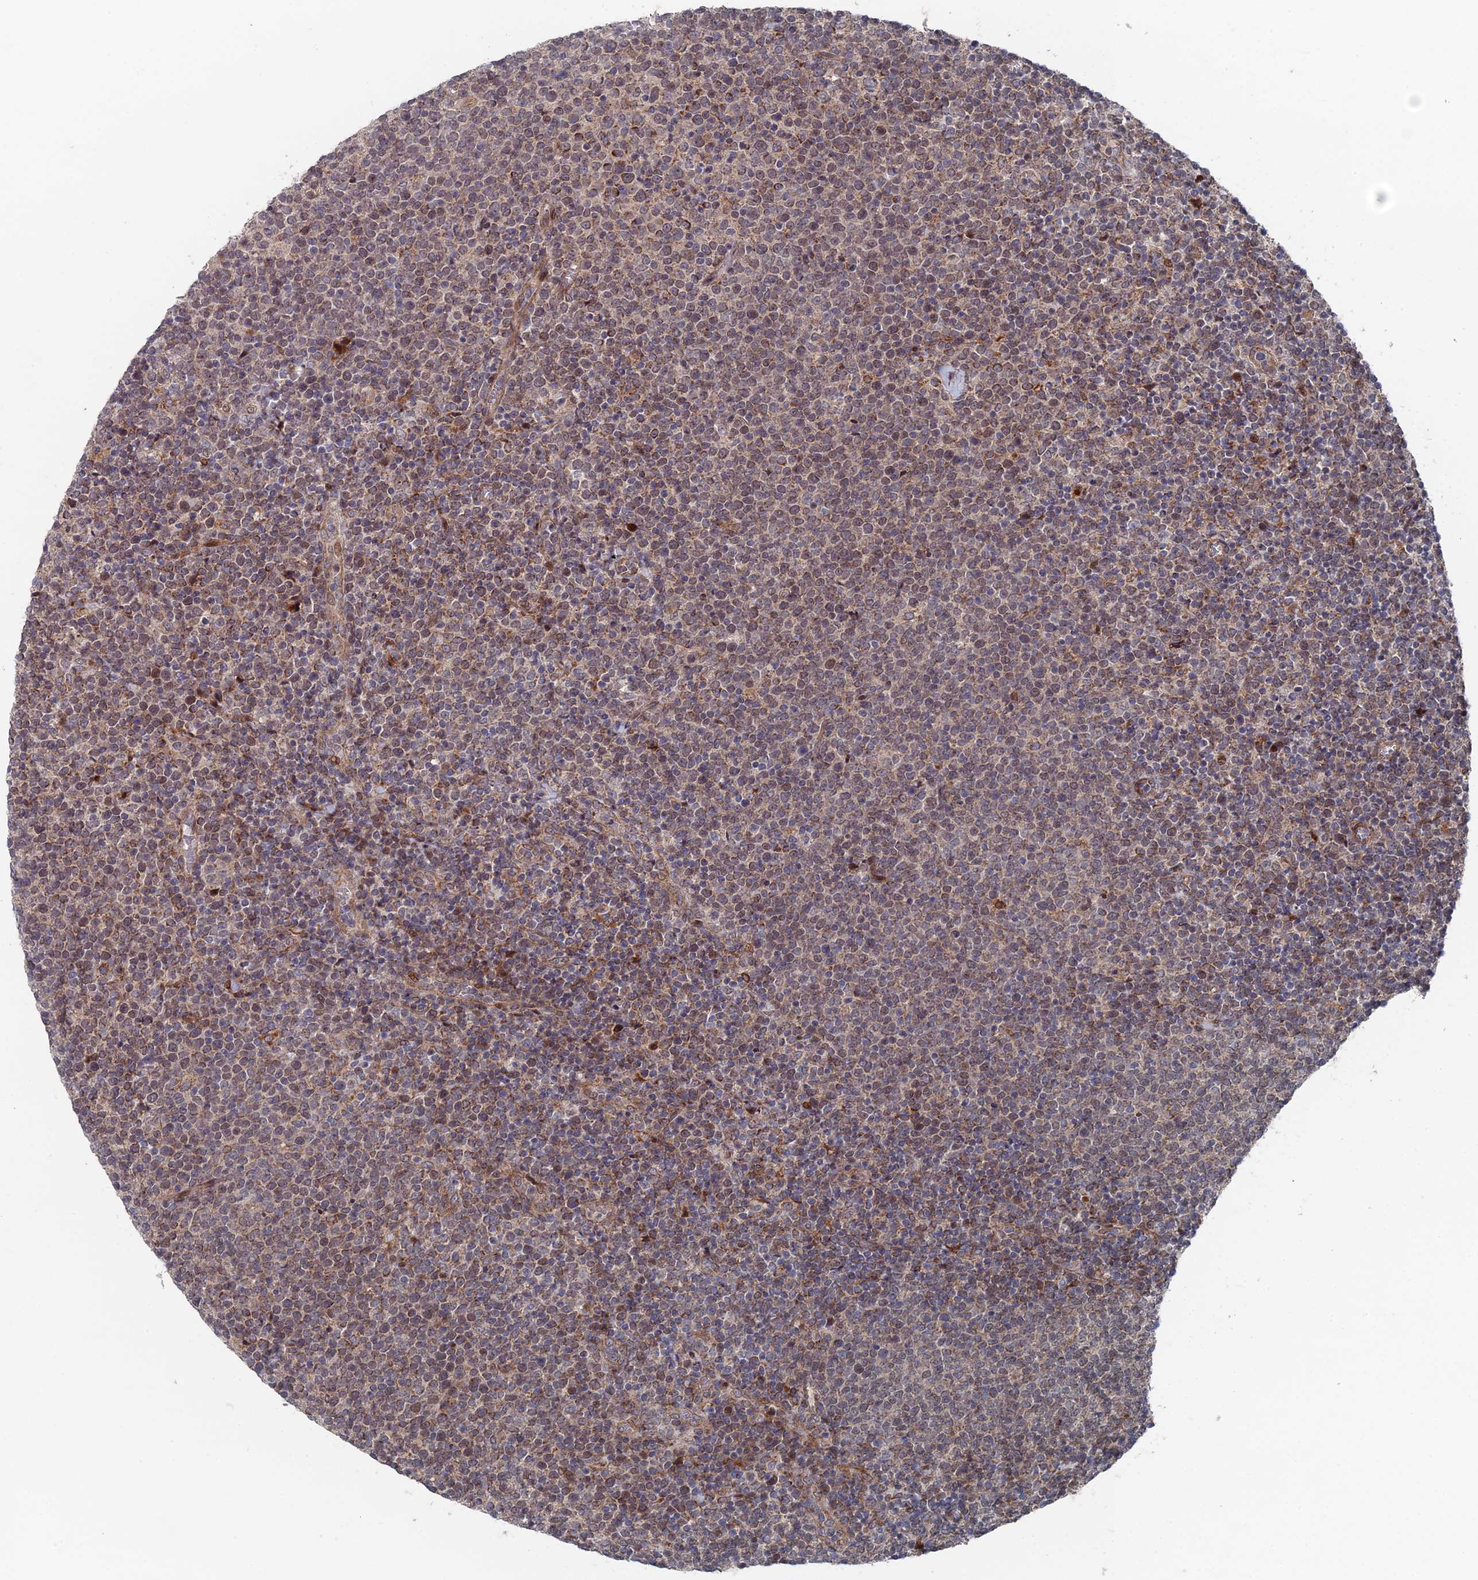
{"staining": {"intensity": "weak", "quantity": "25%-75%", "location": "cytoplasmic/membranous"}, "tissue": "lymphoma", "cell_type": "Tumor cells", "image_type": "cancer", "snomed": [{"axis": "morphology", "description": "Malignant lymphoma, non-Hodgkin's type, High grade"}, {"axis": "topography", "description": "Lymph node"}], "caption": "Tumor cells reveal low levels of weak cytoplasmic/membranous staining in about 25%-75% of cells in lymphoma.", "gene": "GTF2IRD1", "patient": {"sex": "male", "age": 61}}